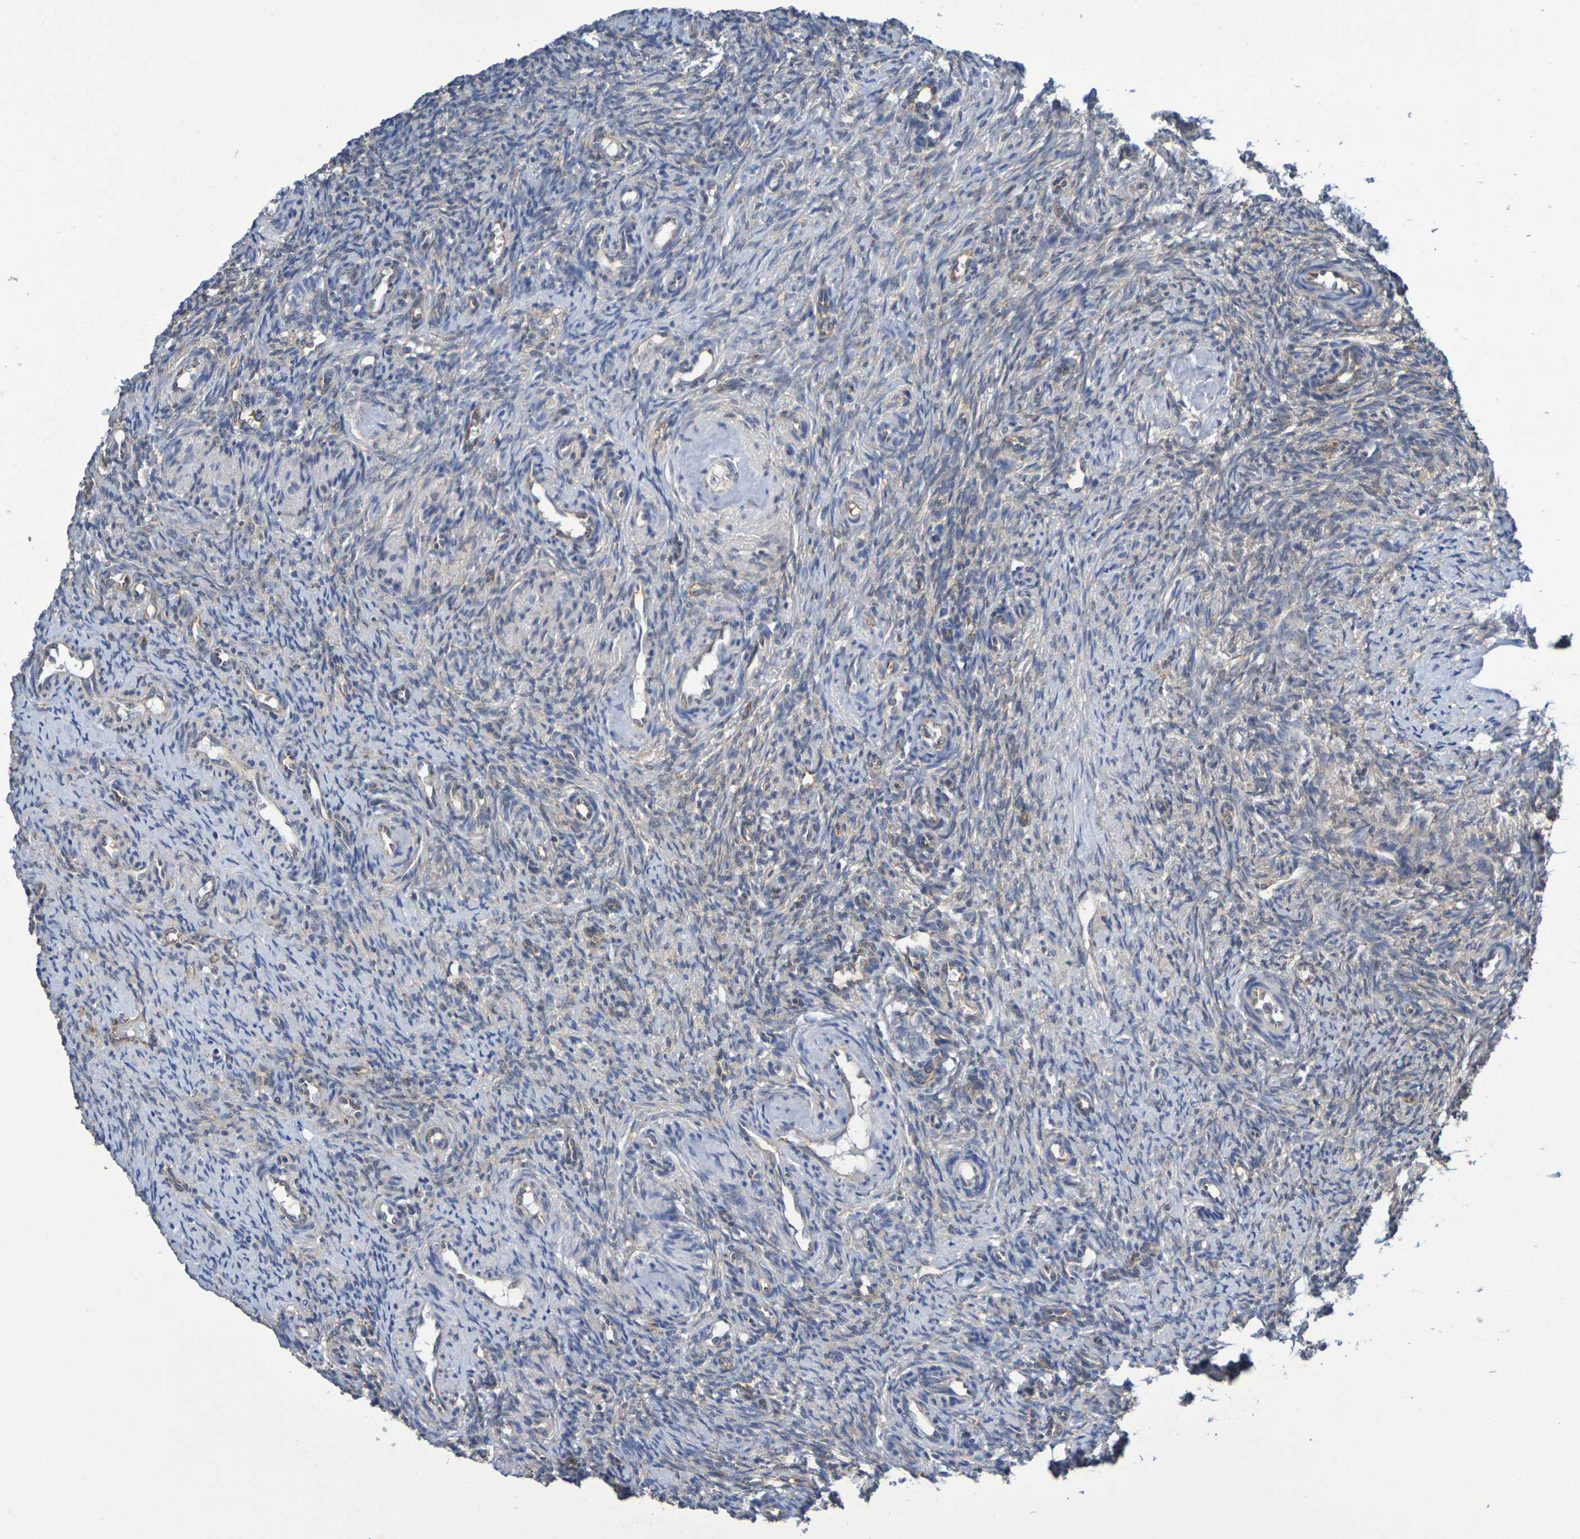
{"staining": {"intensity": "moderate", "quantity": "25%-75%", "location": "cytoplasmic/membranous"}, "tissue": "ovary", "cell_type": "Ovarian stroma cells", "image_type": "normal", "snomed": [{"axis": "morphology", "description": "Normal tissue, NOS"}, {"axis": "topography", "description": "Ovary"}], "caption": "The micrograph exhibits a brown stain indicating the presence of a protein in the cytoplasmic/membranous of ovarian stroma cells in ovary.", "gene": "CHRNB1", "patient": {"sex": "female", "age": 41}}